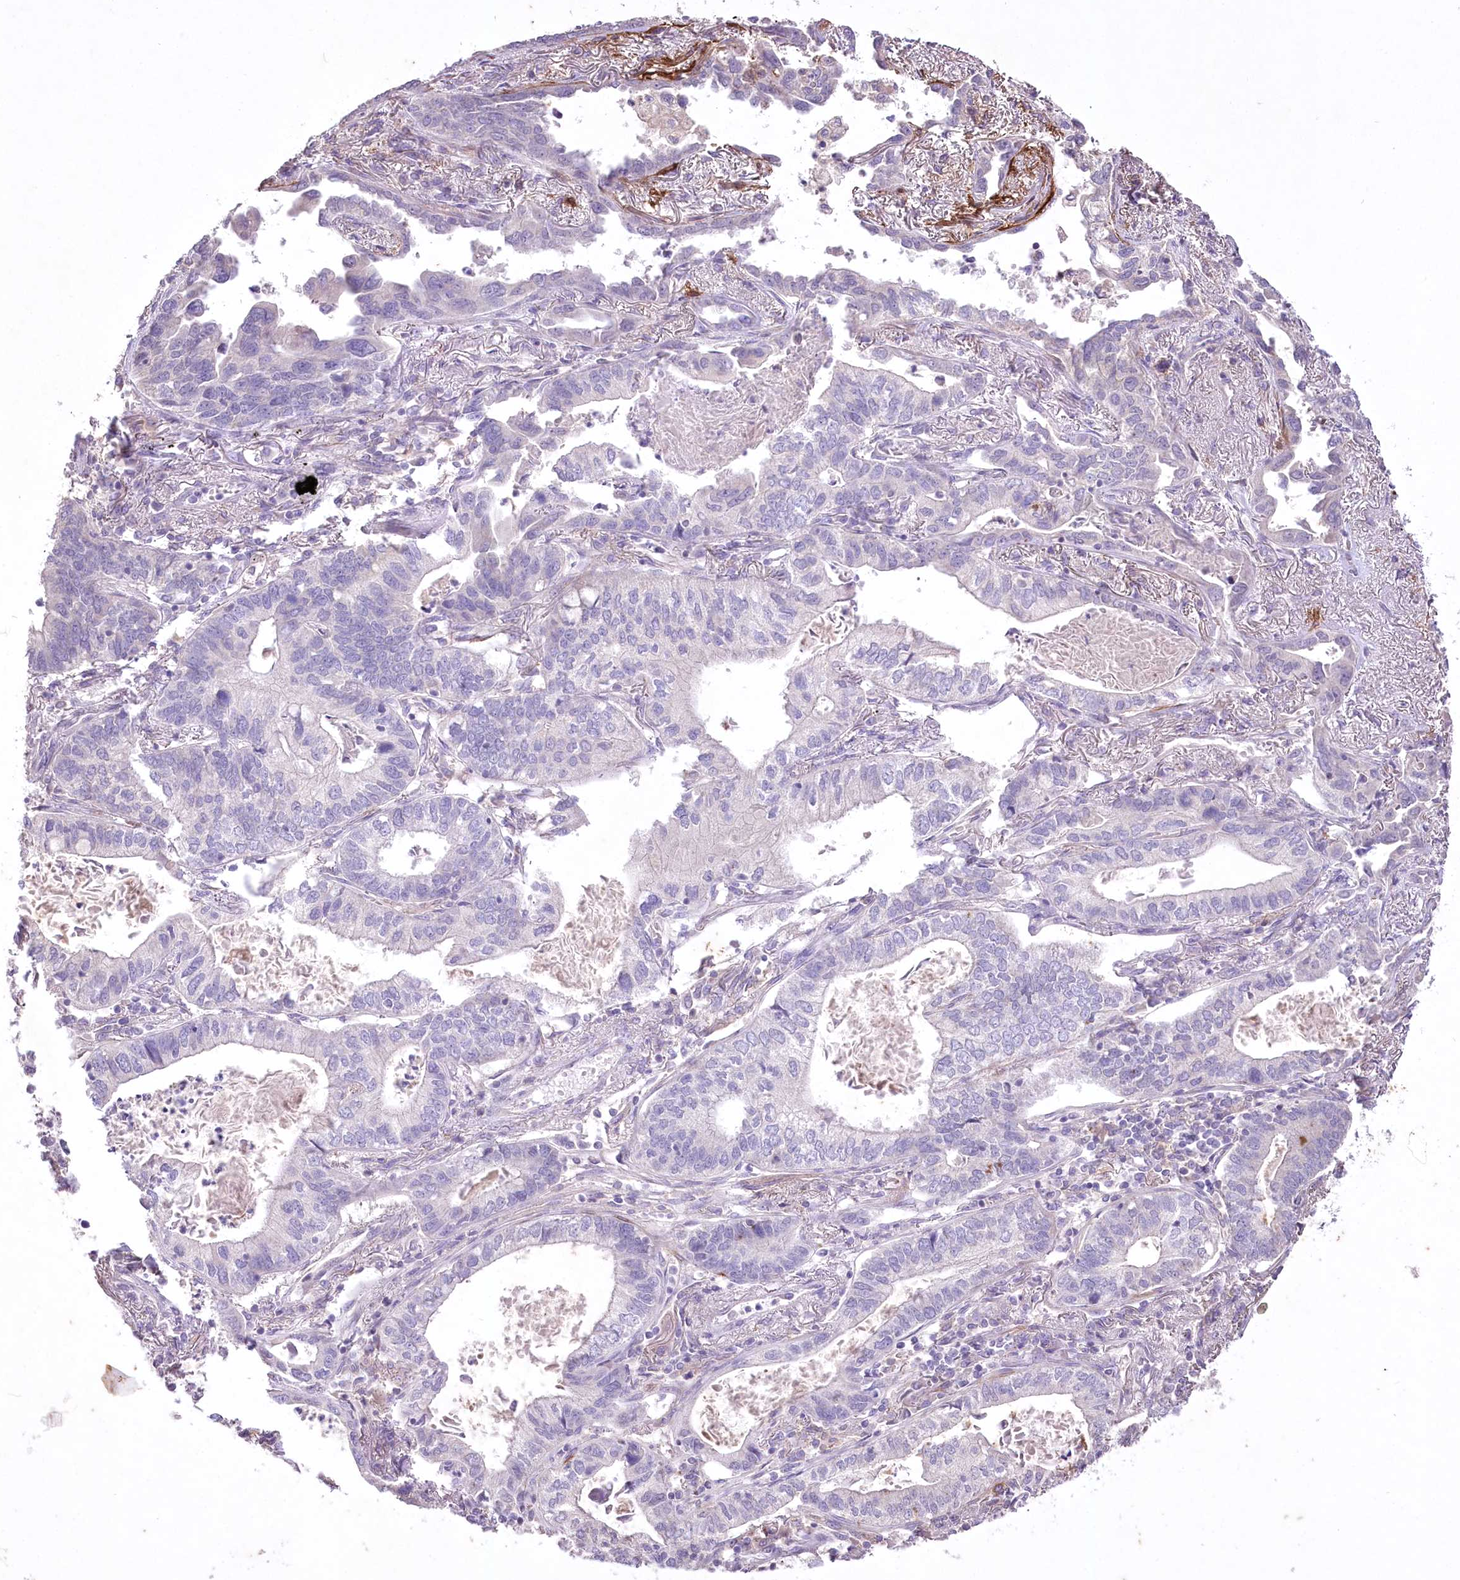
{"staining": {"intensity": "negative", "quantity": "none", "location": "none"}, "tissue": "lung cancer", "cell_type": "Tumor cells", "image_type": "cancer", "snomed": [{"axis": "morphology", "description": "Adenocarcinoma, NOS"}, {"axis": "topography", "description": "Lung"}], "caption": "The IHC histopathology image has no significant staining in tumor cells of adenocarcinoma (lung) tissue.", "gene": "ENPP1", "patient": {"sex": "male", "age": 67}}